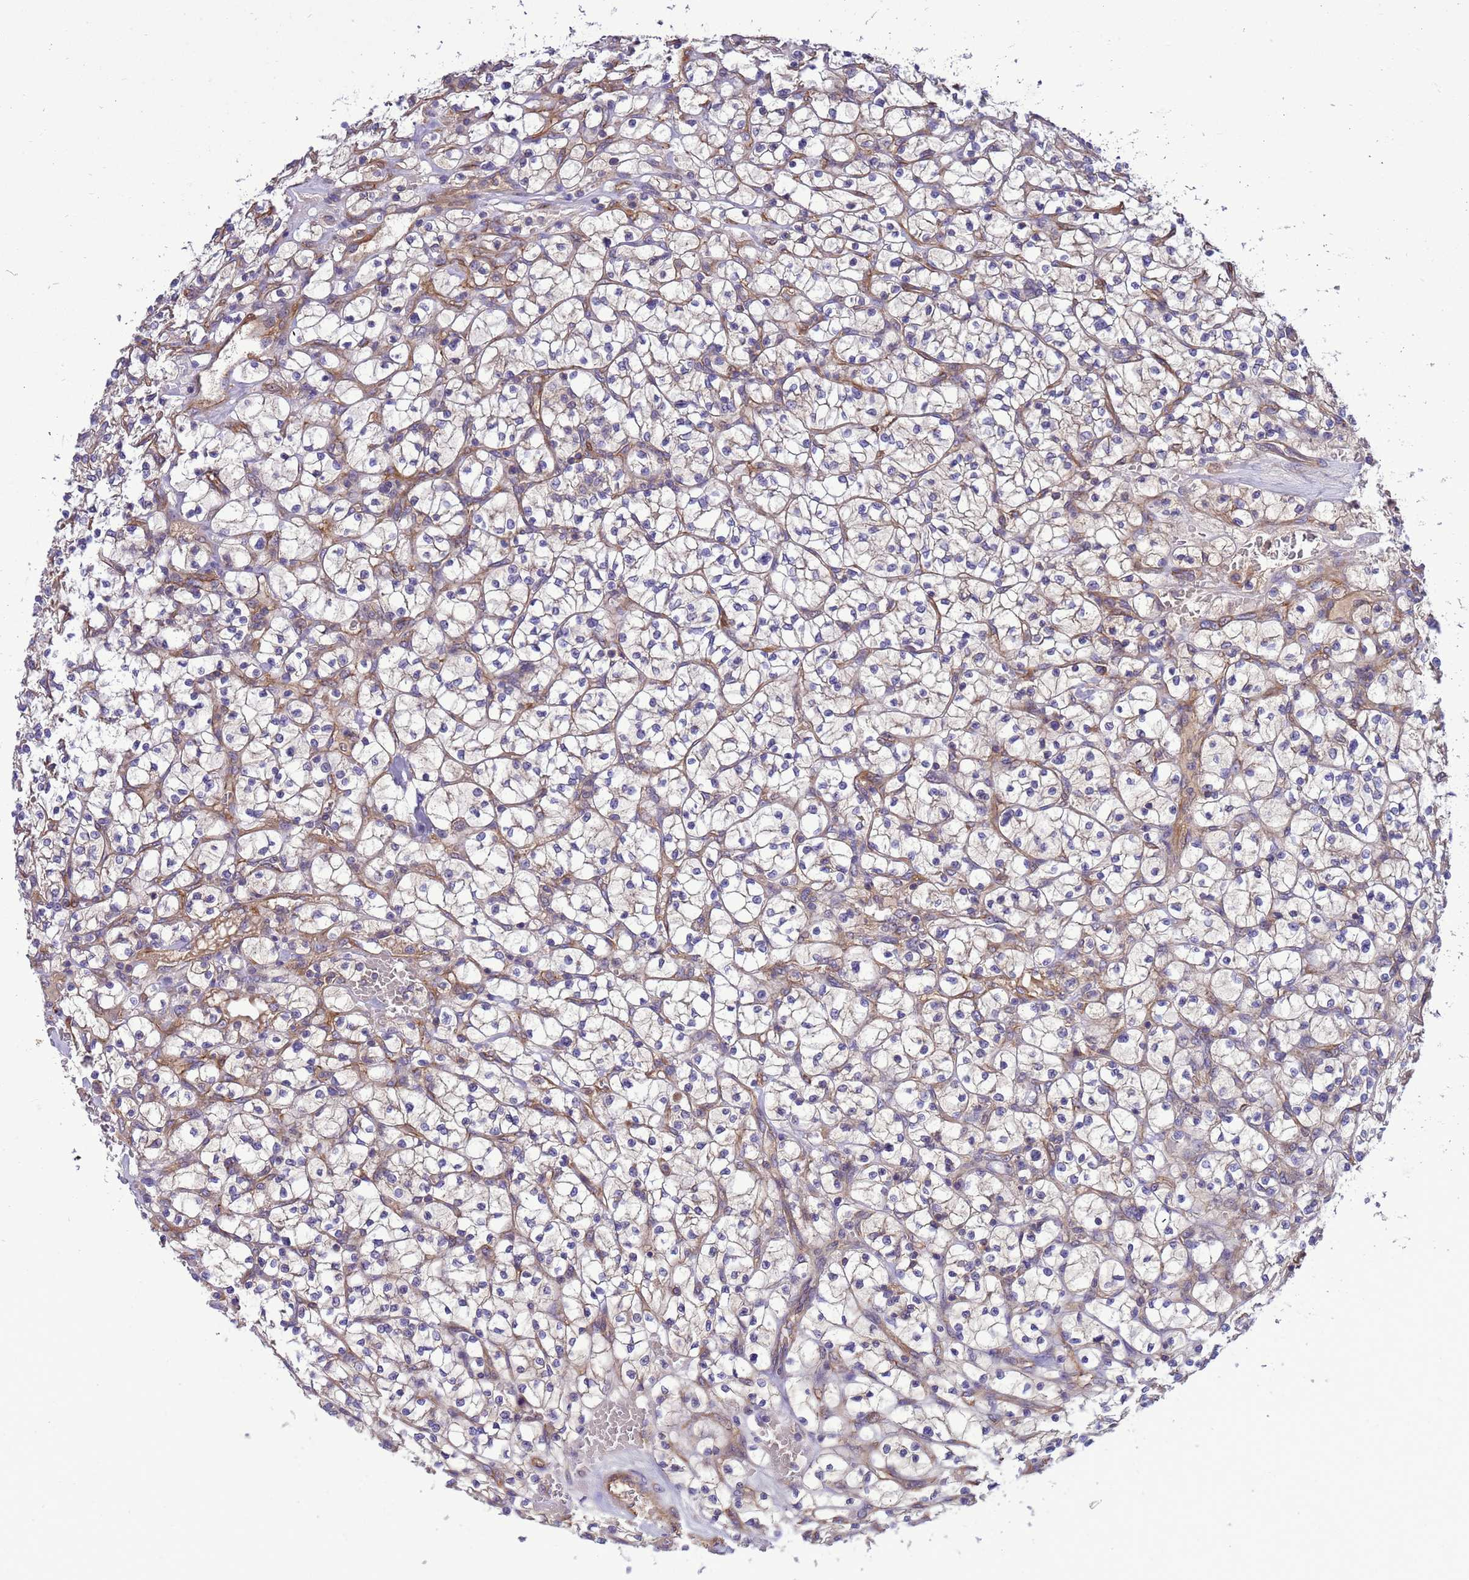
{"staining": {"intensity": "weak", "quantity": "25%-75%", "location": "cytoplasmic/membranous"}, "tissue": "renal cancer", "cell_type": "Tumor cells", "image_type": "cancer", "snomed": [{"axis": "morphology", "description": "Adenocarcinoma, NOS"}, {"axis": "topography", "description": "Kidney"}], "caption": "High-power microscopy captured an immunohistochemistry micrograph of renal adenocarcinoma, revealing weak cytoplasmic/membranous expression in approximately 25%-75% of tumor cells.", "gene": "SMCO3", "patient": {"sex": "female", "age": 64}}